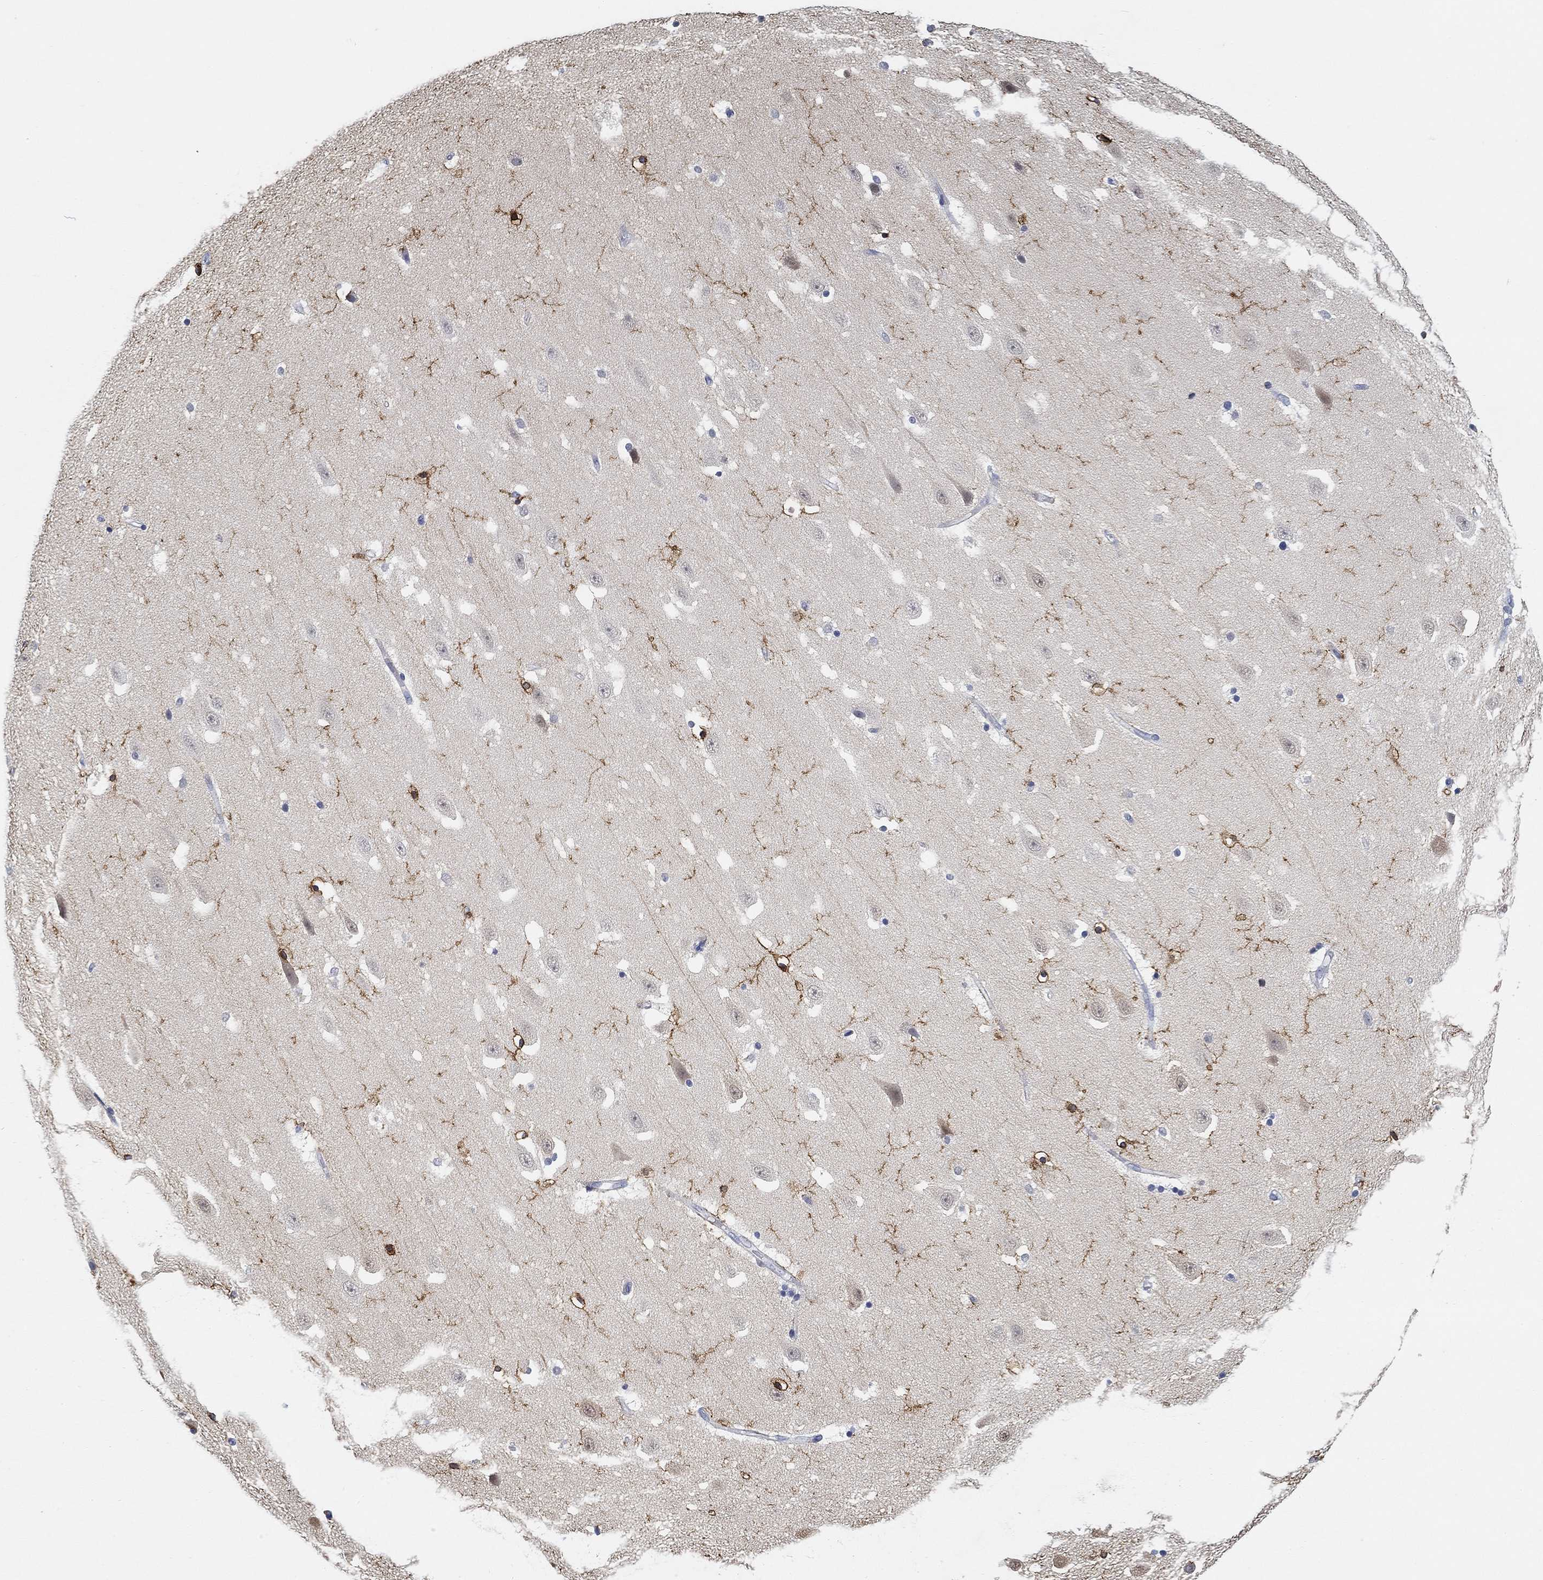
{"staining": {"intensity": "moderate", "quantity": "<25%", "location": "cytoplasmic/membranous"}, "tissue": "hippocampus", "cell_type": "Glial cells", "image_type": "normal", "snomed": [{"axis": "morphology", "description": "Normal tissue, NOS"}, {"axis": "topography", "description": "Hippocampus"}], "caption": "Immunohistochemical staining of normal human hippocampus exhibits low levels of moderate cytoplasmic/membranous staining in approximately <25% of glial cells.", "gene": "SLC2A5", "patient": {"sex": "male", "age": 49}}